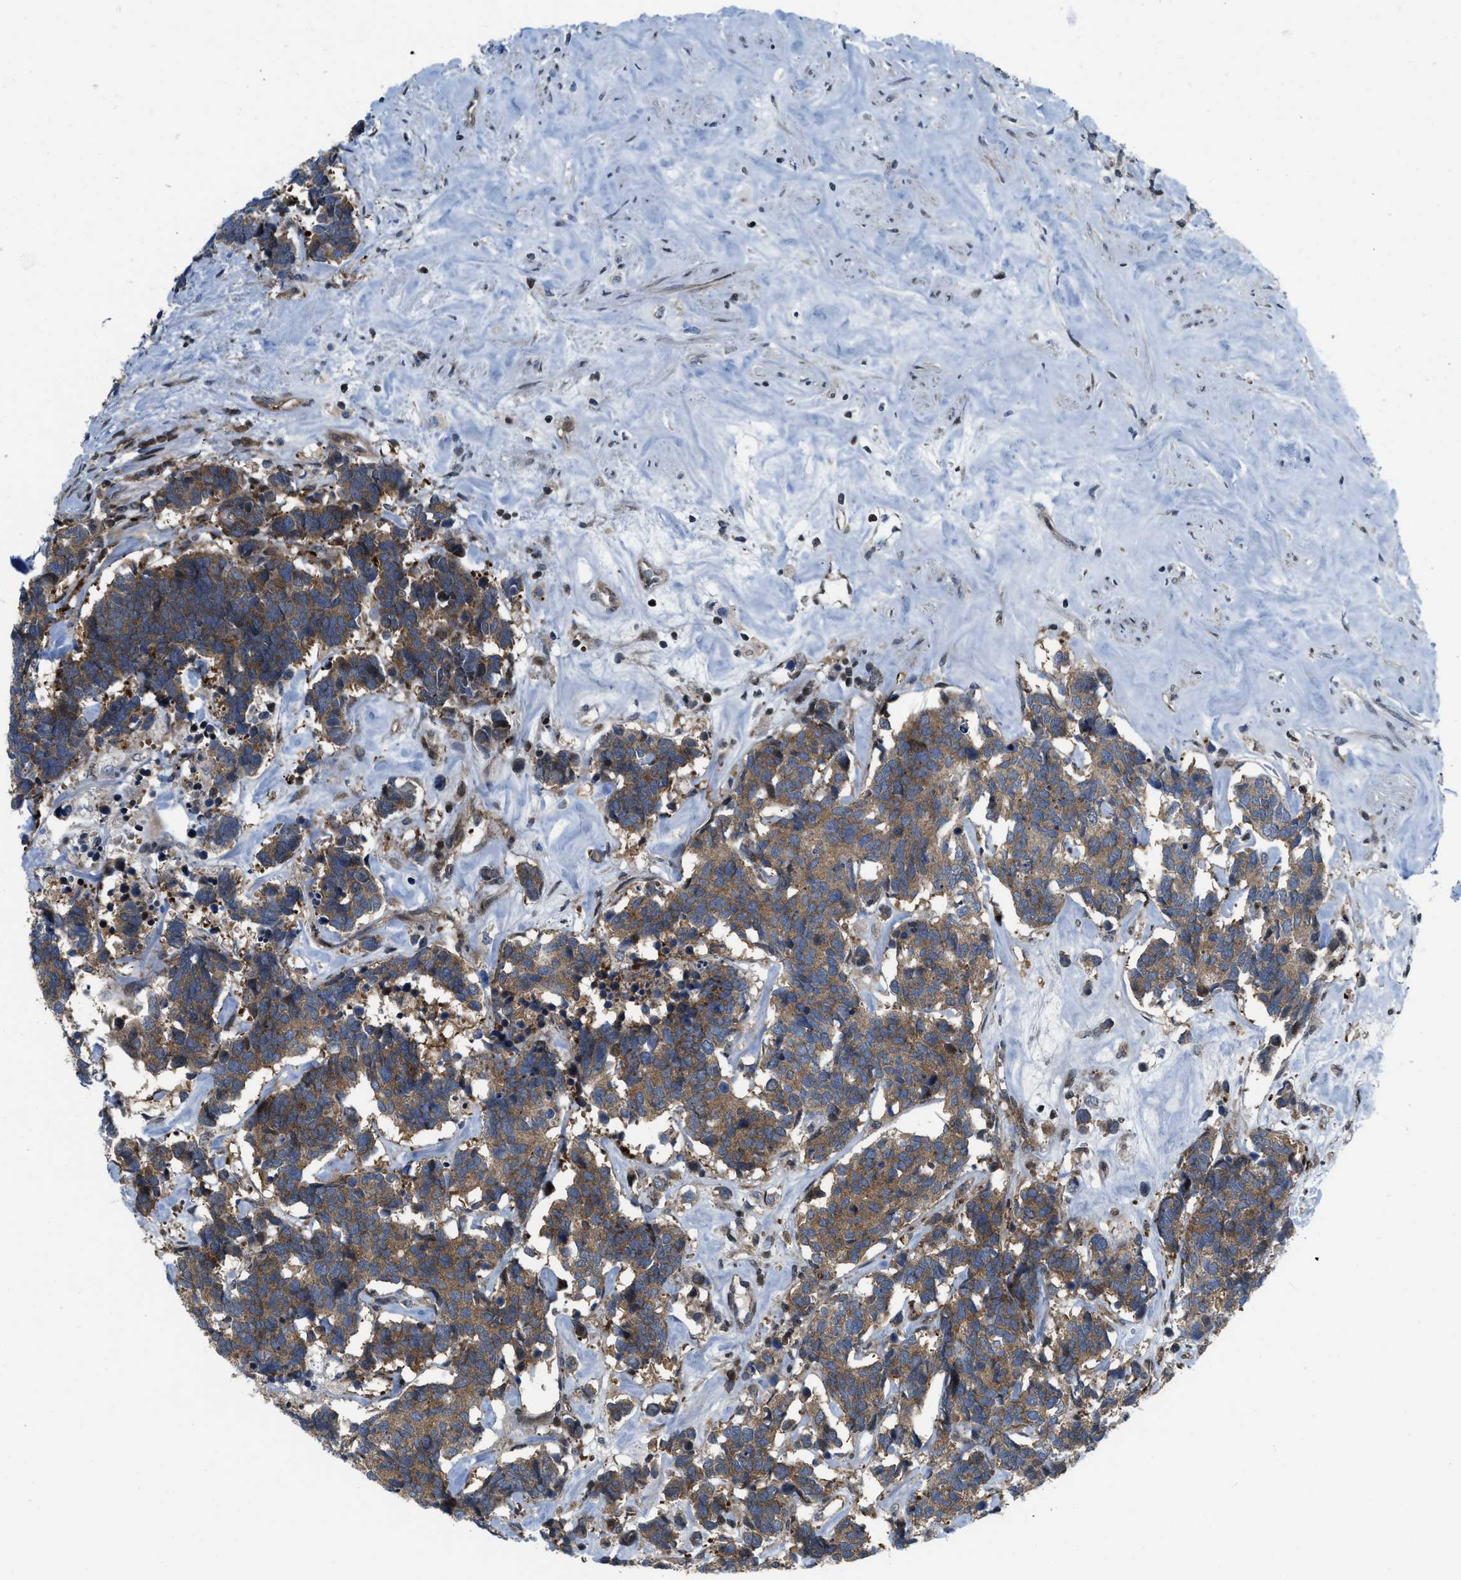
{"staining": {"intensity": "moderate", "quantity": ">75%", "location": "cytoplasmic/membranous"}, "tissue": "carcinoid", "cell_type": "Tumor cells", "image_type": "cancer", "snomed": [{"axis": "morphology", "description": "Carcinoma, NOS"}, {"axis": "morphology", "description": "Carcinoid, malignant, NOS"}, {"axis": "topography", "description": "Urinary bladder"}], "caption": "The image exhibits immunohistochemical staining of malignant carcinoid. There is moderate cytoplasmic/membranous positivity is identified in approximately >75% of tumor cells.", "gene": "PPP2CB", "patient": {"sex": "male", "age": 57}}